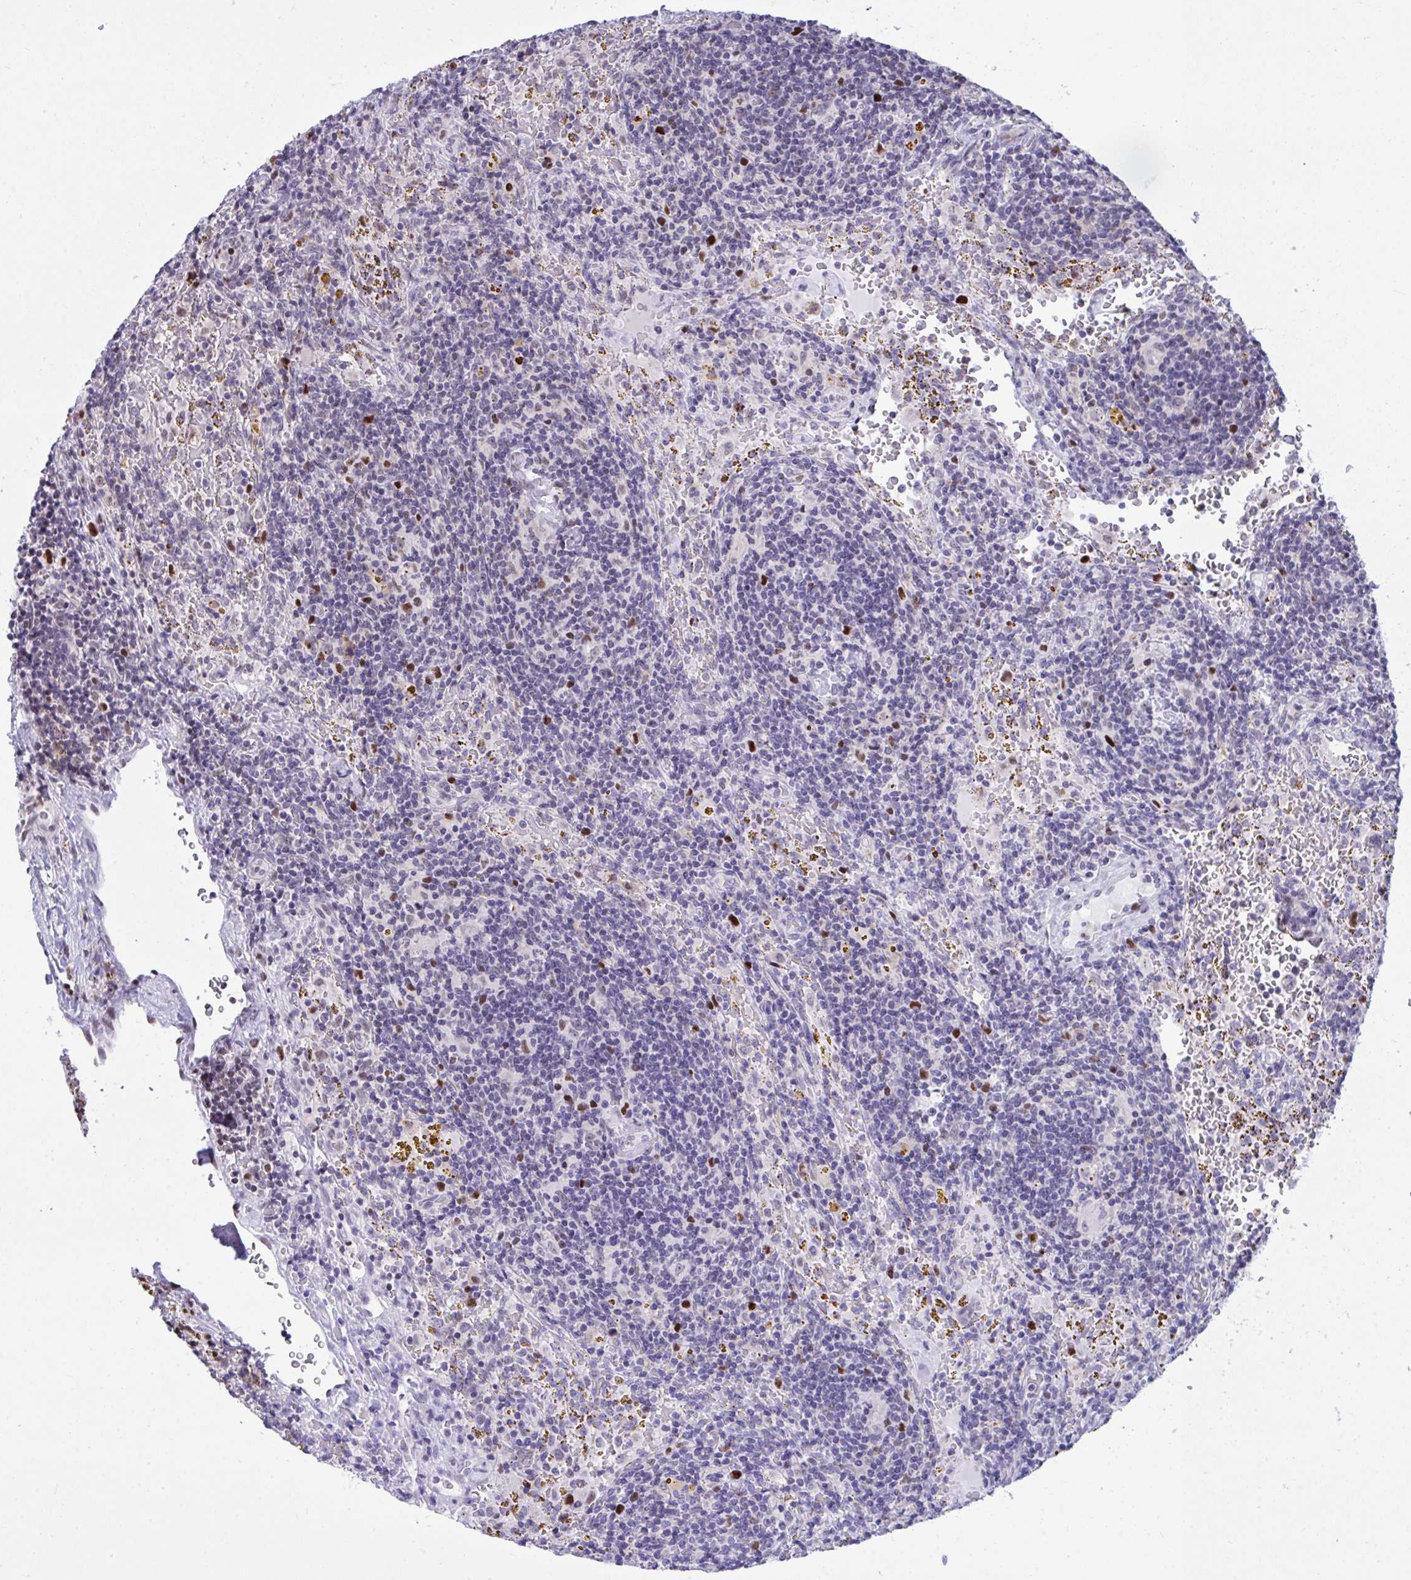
{"staining": {"intensity": "strong", "quantity": "<25%", "location": "nuclear"}, "tissue": "lymphoma", "cell_type": "Tumor cells", "image_type": "cancer", "snomed": [{"axis": "morphology", "description": "Malignant lymphoma, non-Hodgkin's type, Low grade"}, {"axis": "topography", "description": "Spleen"}], "caption": "An image of low-grade malignant lymphoma, non-Hodgkin's type stained for a protein exhibits strong nuclear brown staining in tumor cells.", "gene": "C1QL2", "patient": {"sex": "female", "age": 70}}